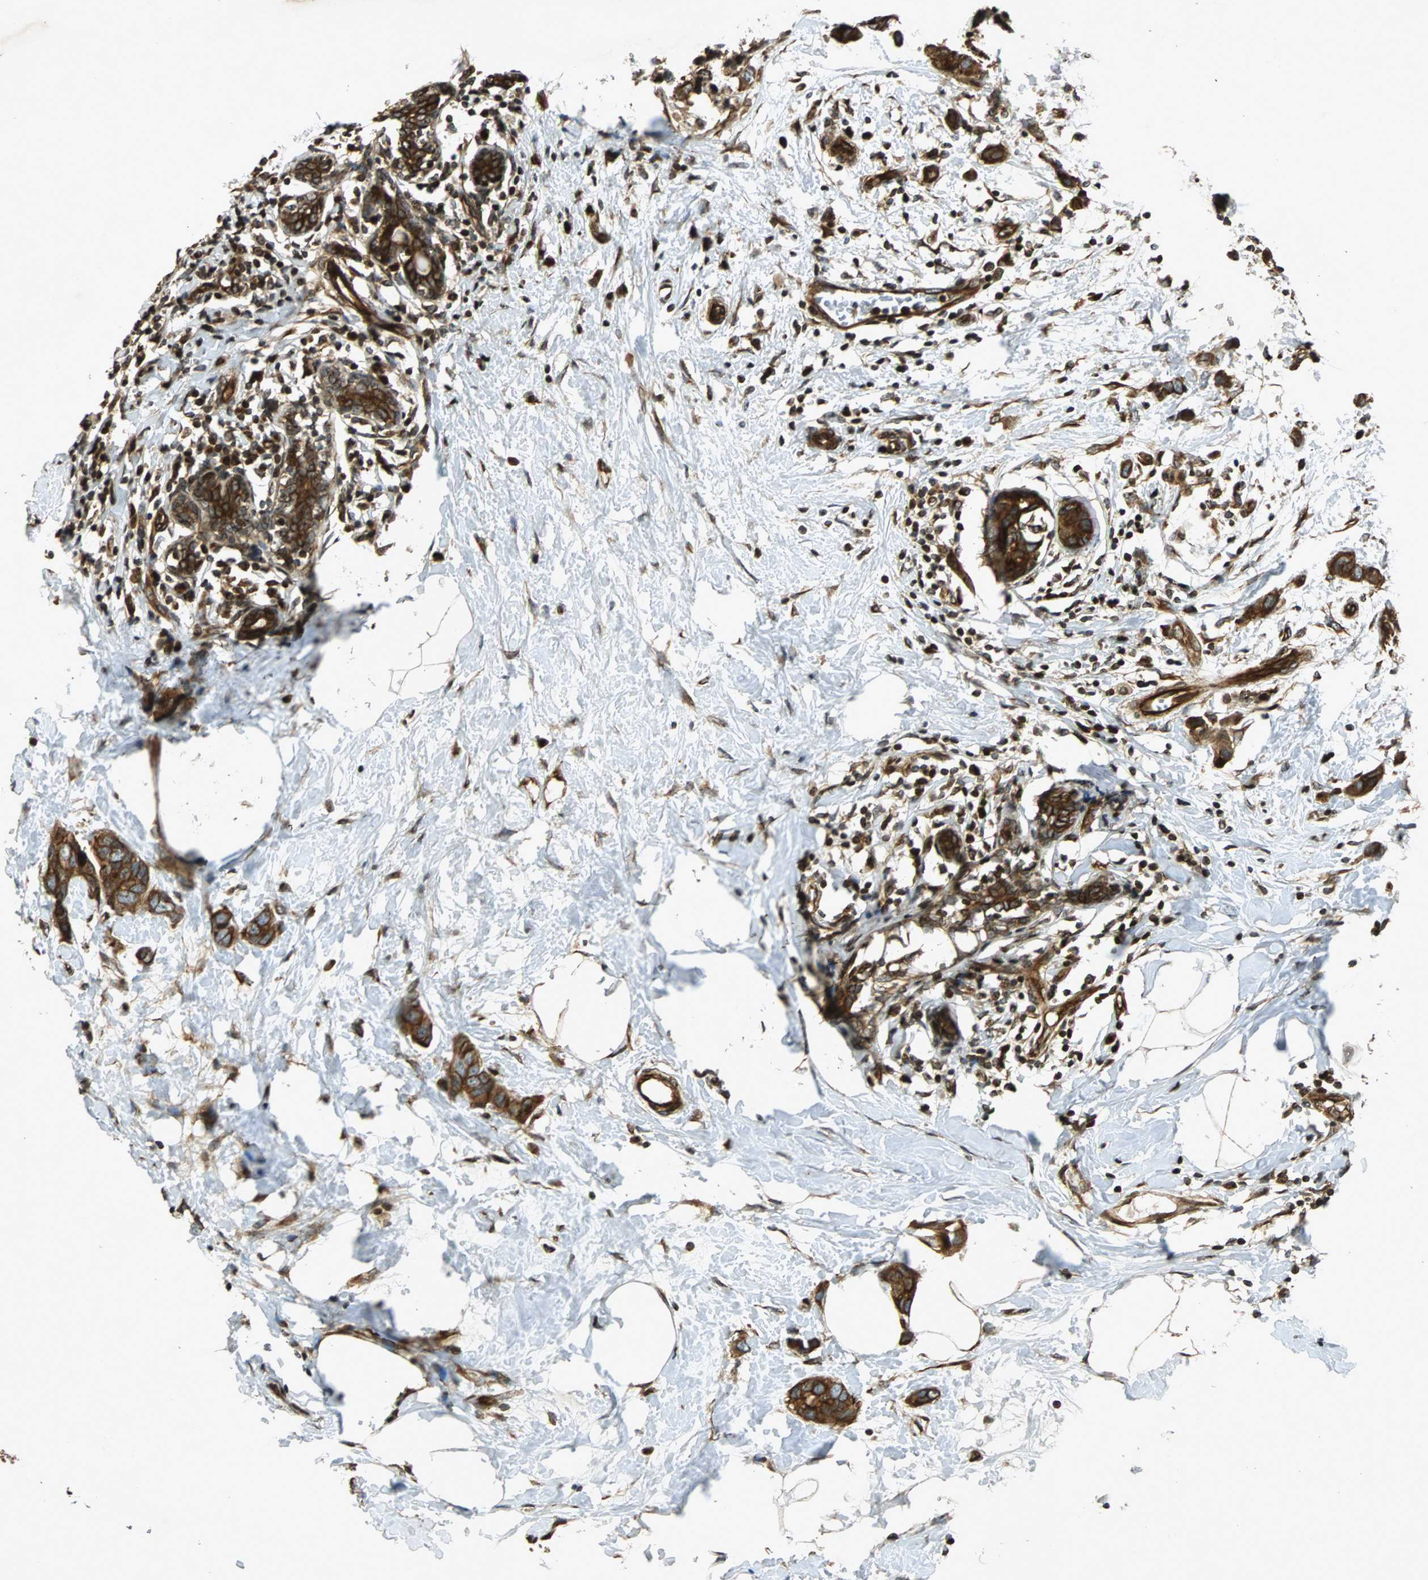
{"staining": {"intensity": "strong", "quantity": ">75%", "location": "cytoplasmic/membranous"}, "tissue": "breast cancer", "cell_type": "Tumor cells", "image_type": "cancer", "snomed": [{"axis": "morphology", "description": "Normal tissue, NOS"}, {"axis": "morphology", "description": "Duct carcinoma"}, {"axis": "topography", "description": "Breast"}], "caption": "Human breast cancer stained with a protein marker displays strong staining in tumor cells.", "gene": "TUBA4A", "patient": {"sex": "female", "age": 50}}